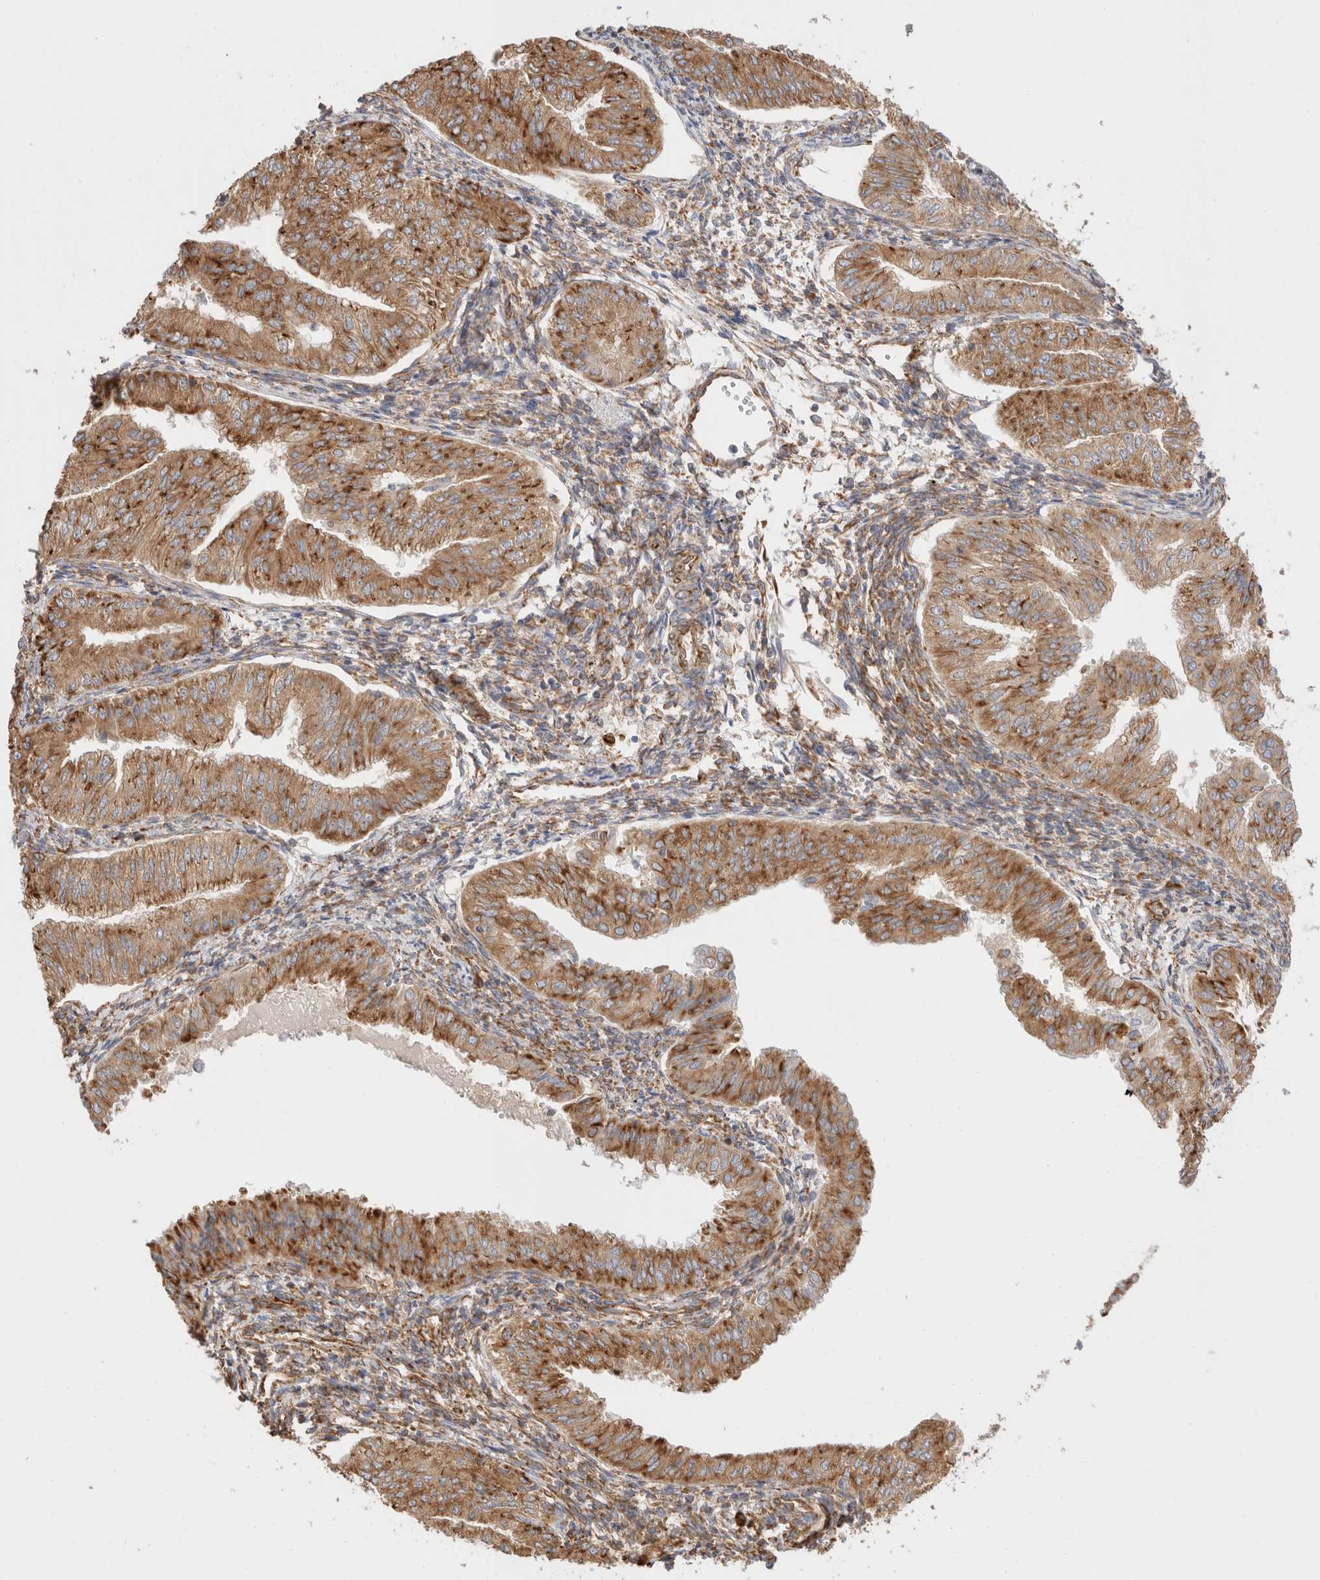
{"staining": {"intensity": "strong", "quantity": ">75%", "location": "cytoplasmic/membranous"}, "tissue": "endometrial cancer", "cell_type": "Tumor cells", "image_type": "cancer", "snomed": [{"axis": "morphology", "description": "Normal tissue, NOS"}, {"axis": "morphology", "description": "Adenocarcinoma, NOS"}, {"axis": "topography", "description": "Endometrium"}], "caption": "Strong cytoplasmic/membranous staining for a protein is present in about >75% of tumor cells of endometrial cancer (adenocarcinoma) using IHC.", "gene": "ZC2HC1A", "patient": {"sex": "female", "age": 53}}